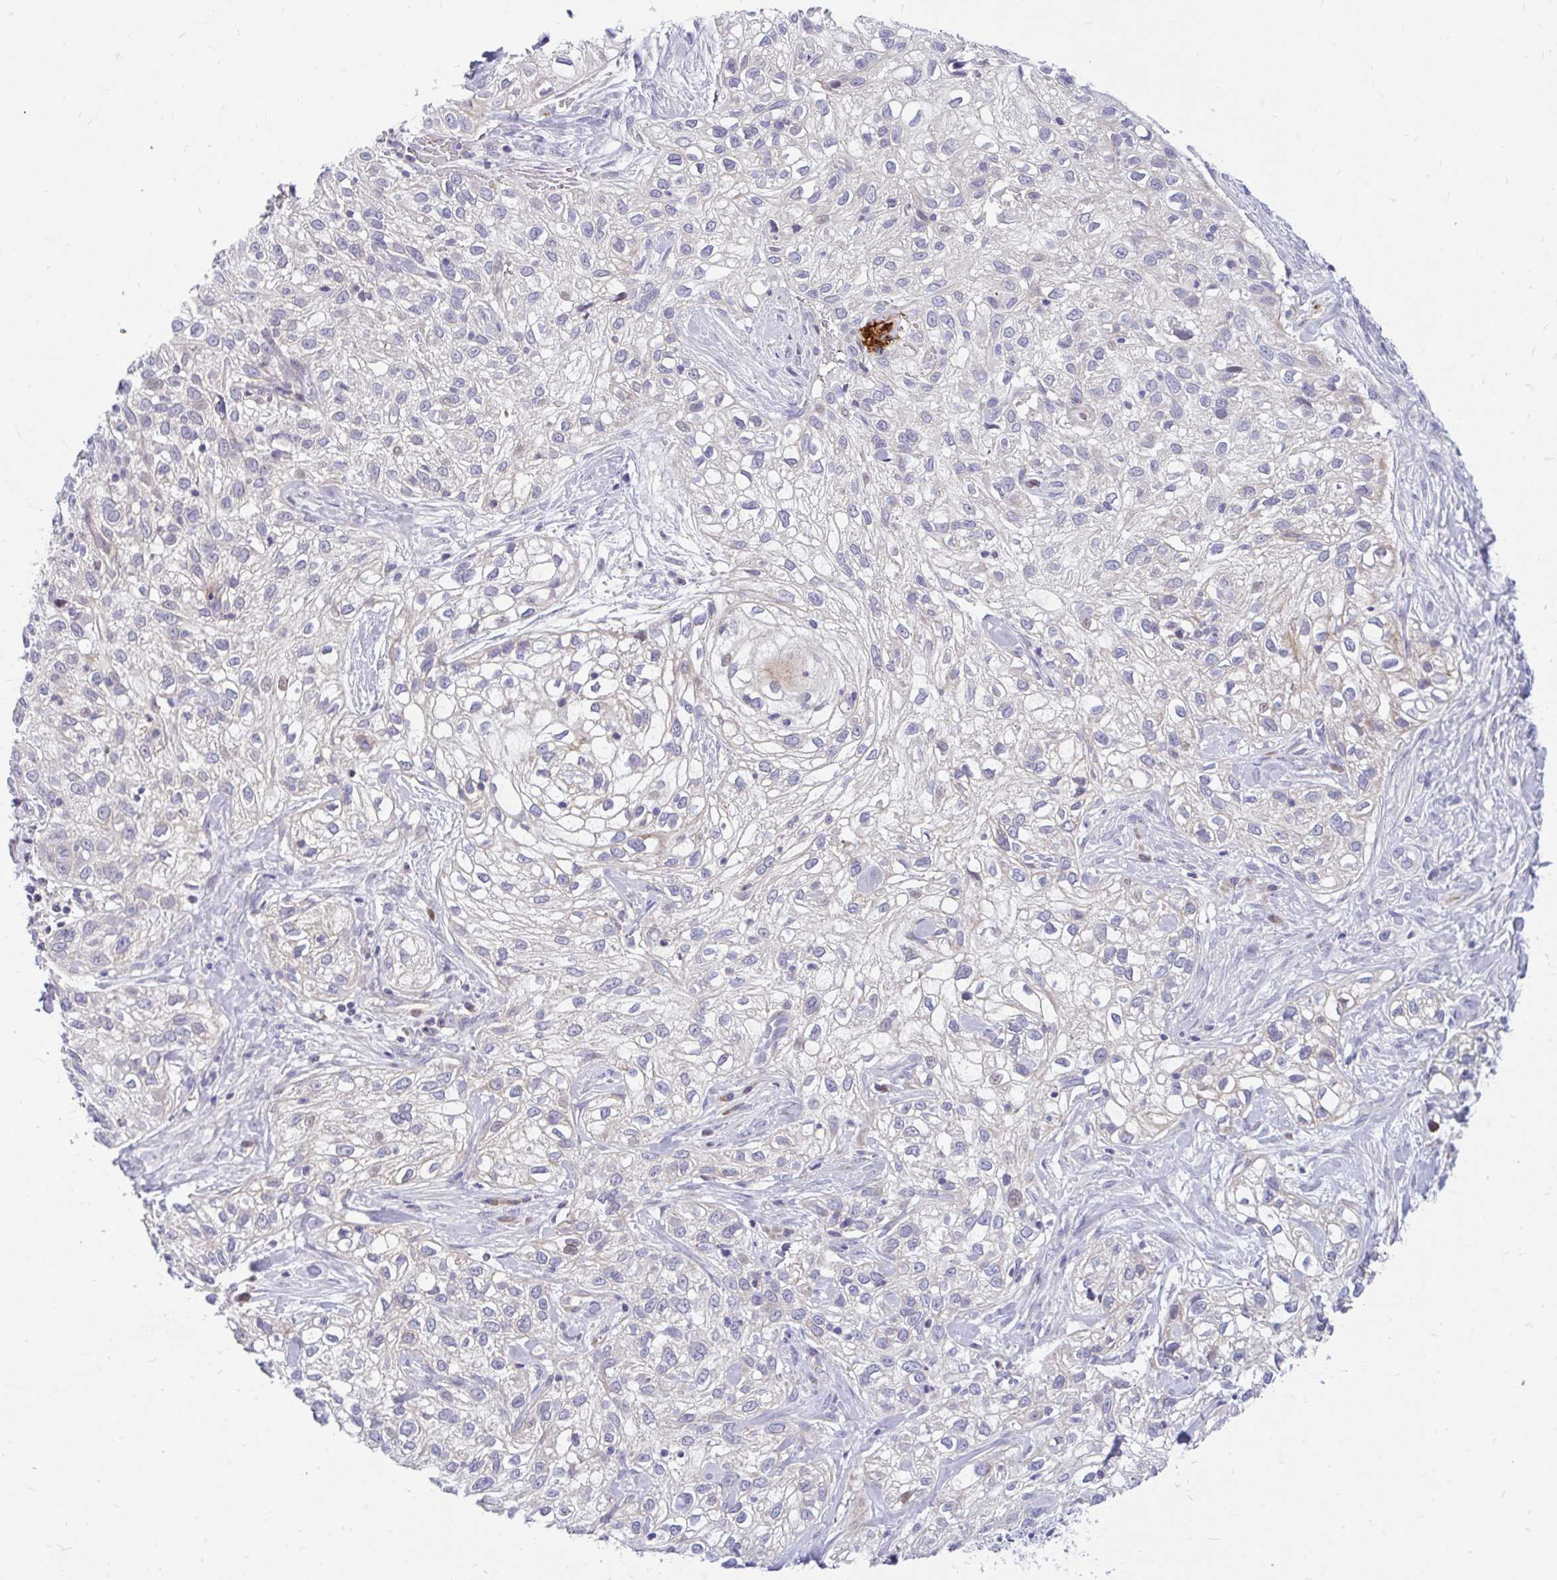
{"staining": {"intensity": "negative", "quantity": "none", "location": "none"}, "tissue": "skin cancer", "cell_type": "Tumor cells", "image_type": "cancer", "snomed": [{"axis": "morphology", "description": "Squamous cell carcinoma, NOS"}, {"axis": "topography", "description": "Skin"}], "caption": "Skin cancer stained for a protein using immunohistochemistry demonstrates no positivity tumor cells.", "gene": "ESPNL", "patient": {"sex": "male", "age": 82}}